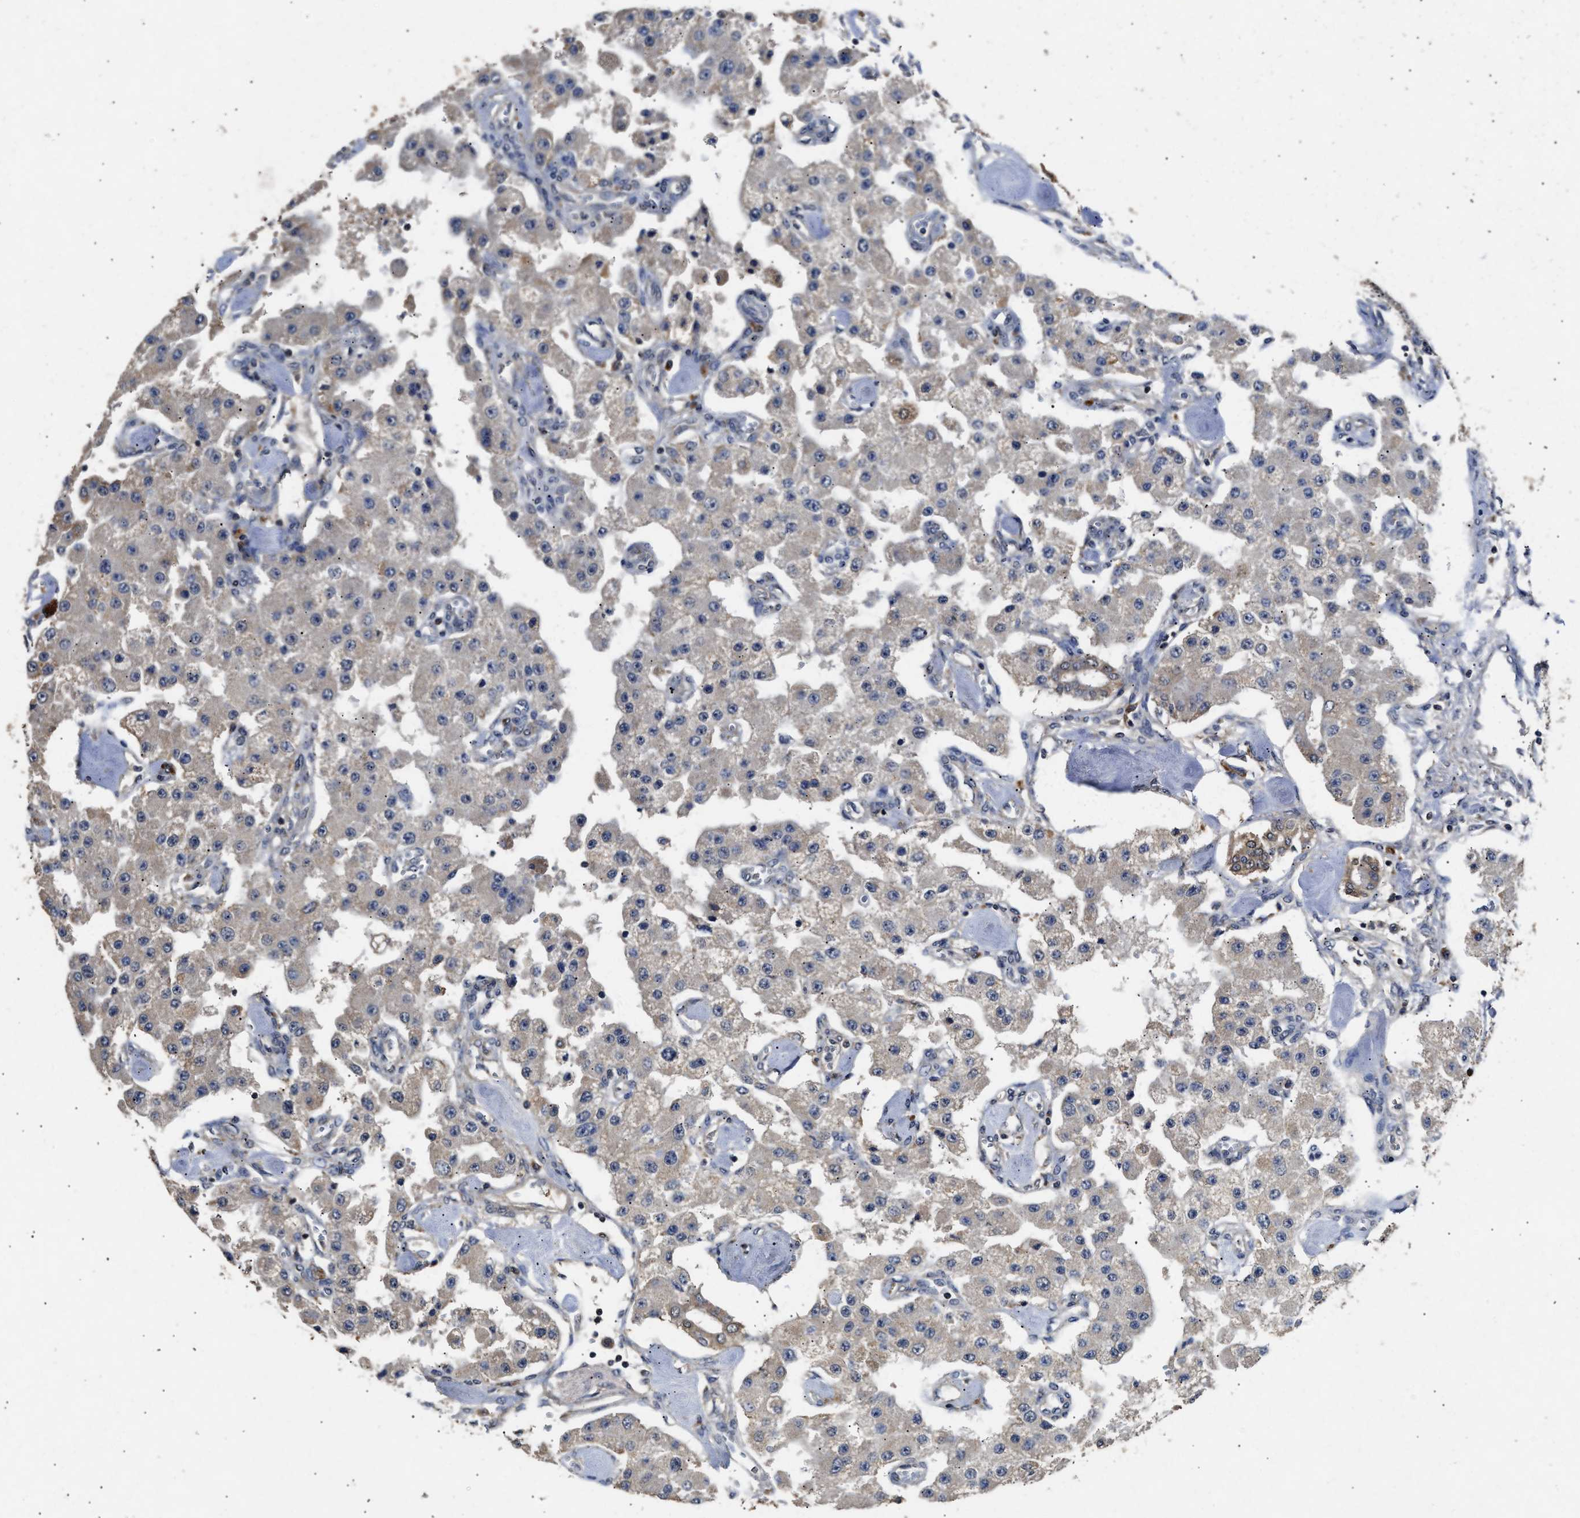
{"staining": {"intensity": "weak", "quantity": "<25%", "location": "cytoplasmic/membranous"}, "tissue": "carcinoid", "cell_type": "Tumor cells", "image_type": "cancer", "snomed": [{"axis": "morphology", "description": "Carcinoid, malignant, NOS"}, {"axis": "topography", "description": "Pancreas"}], "caption": "IHC micrograph of neoplastic tissue: human carcinoid stained with DAB reveals no significant protein staining in tumor cells.", "gene": "ACAT2", "patient": {"sex": "male", "age": 41}}